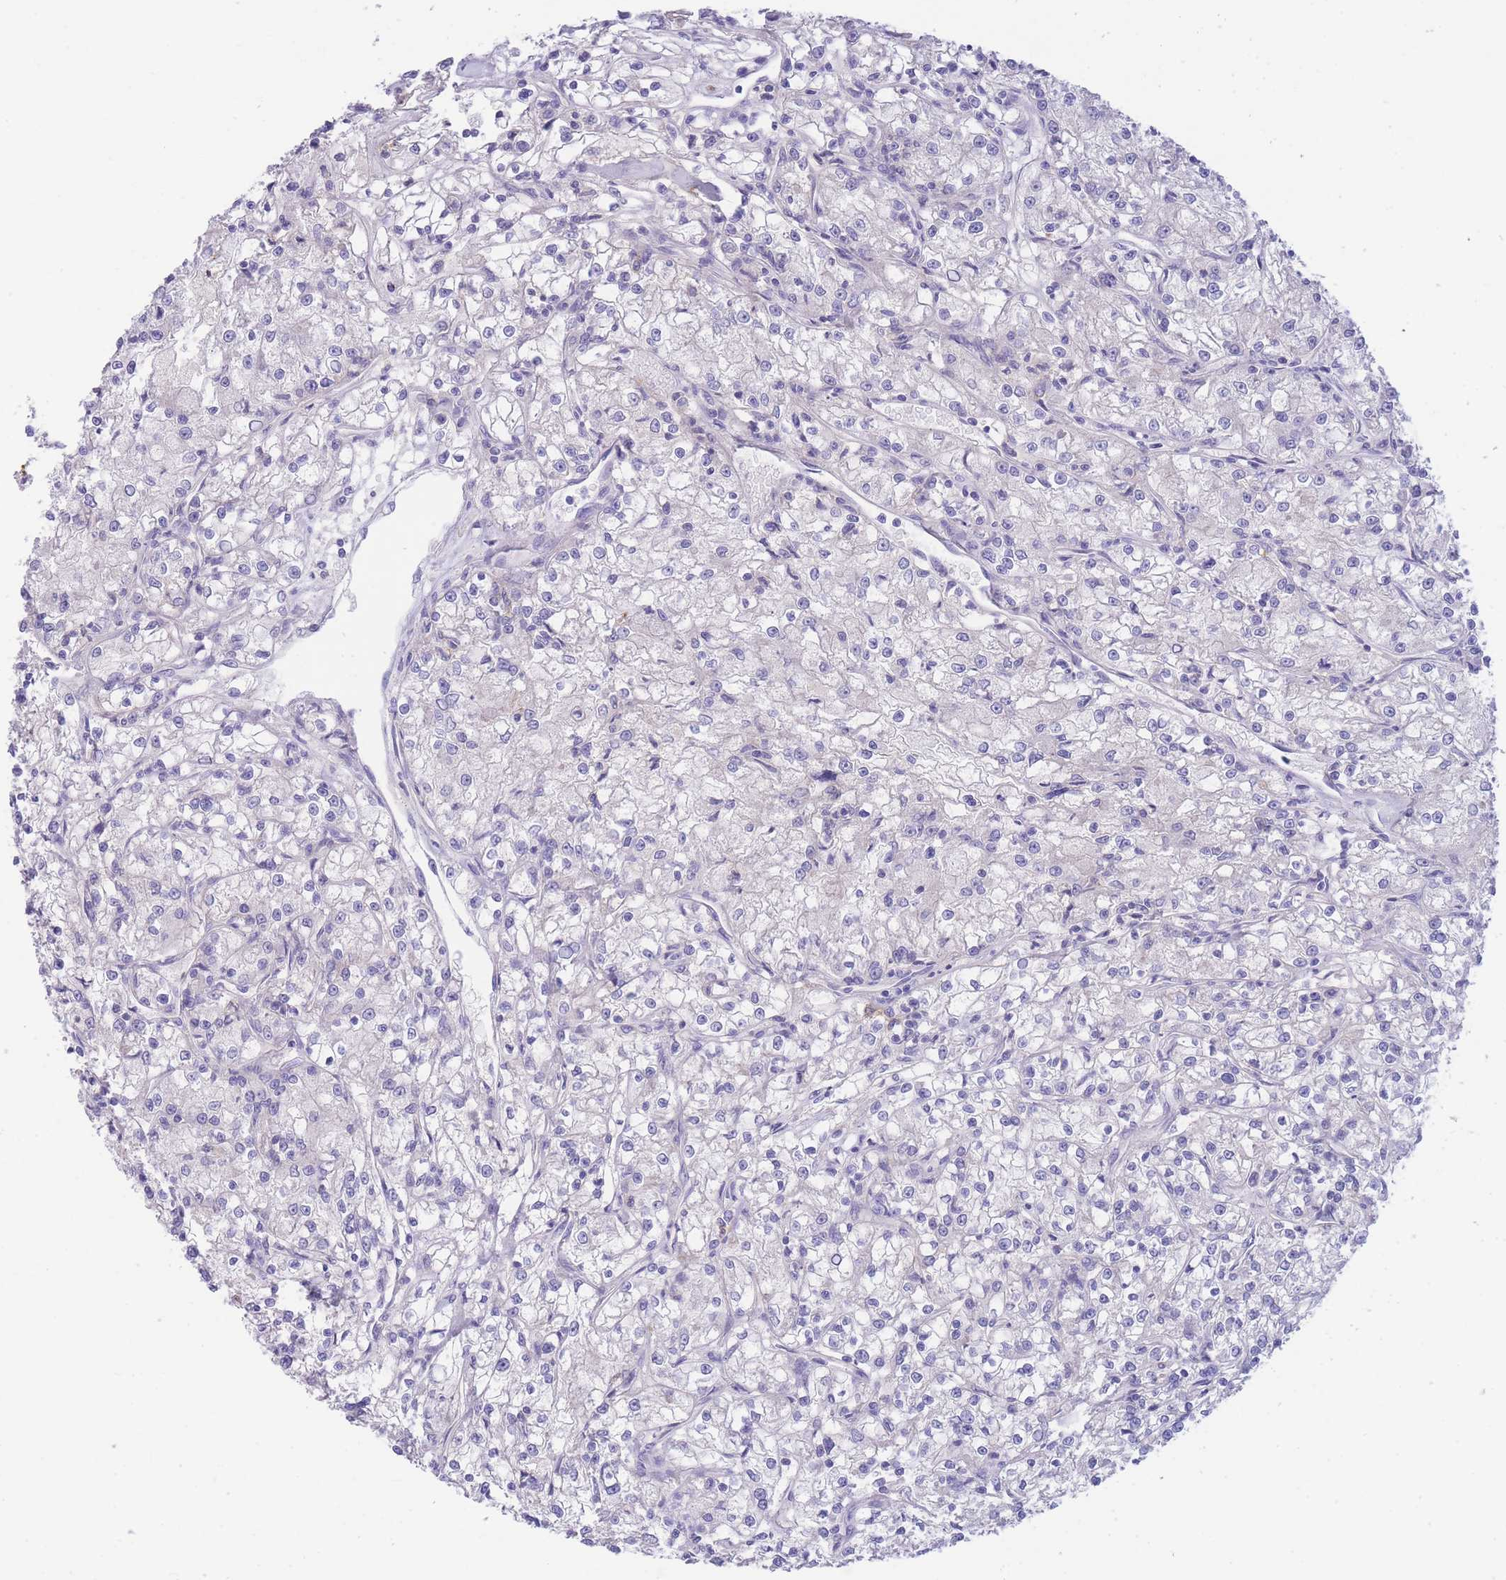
{"staining": {"intensity": "negative", "quantity": "none", "location": "none"}, "tissue": "renal cancer", "cell_type": "Tumor cells", "image_type": "cancer", "snomed": [{"axis": "morphology", "description": "Adenocarcinoma, NOS"}, {"axis": "topography", "description": "Kidney"}], "caption": "There is no significant expression in tumor cells of adenocarcinoma (renal).", "gene": "PCDHB3", "patient": {"sex": "female", "age": 59}}